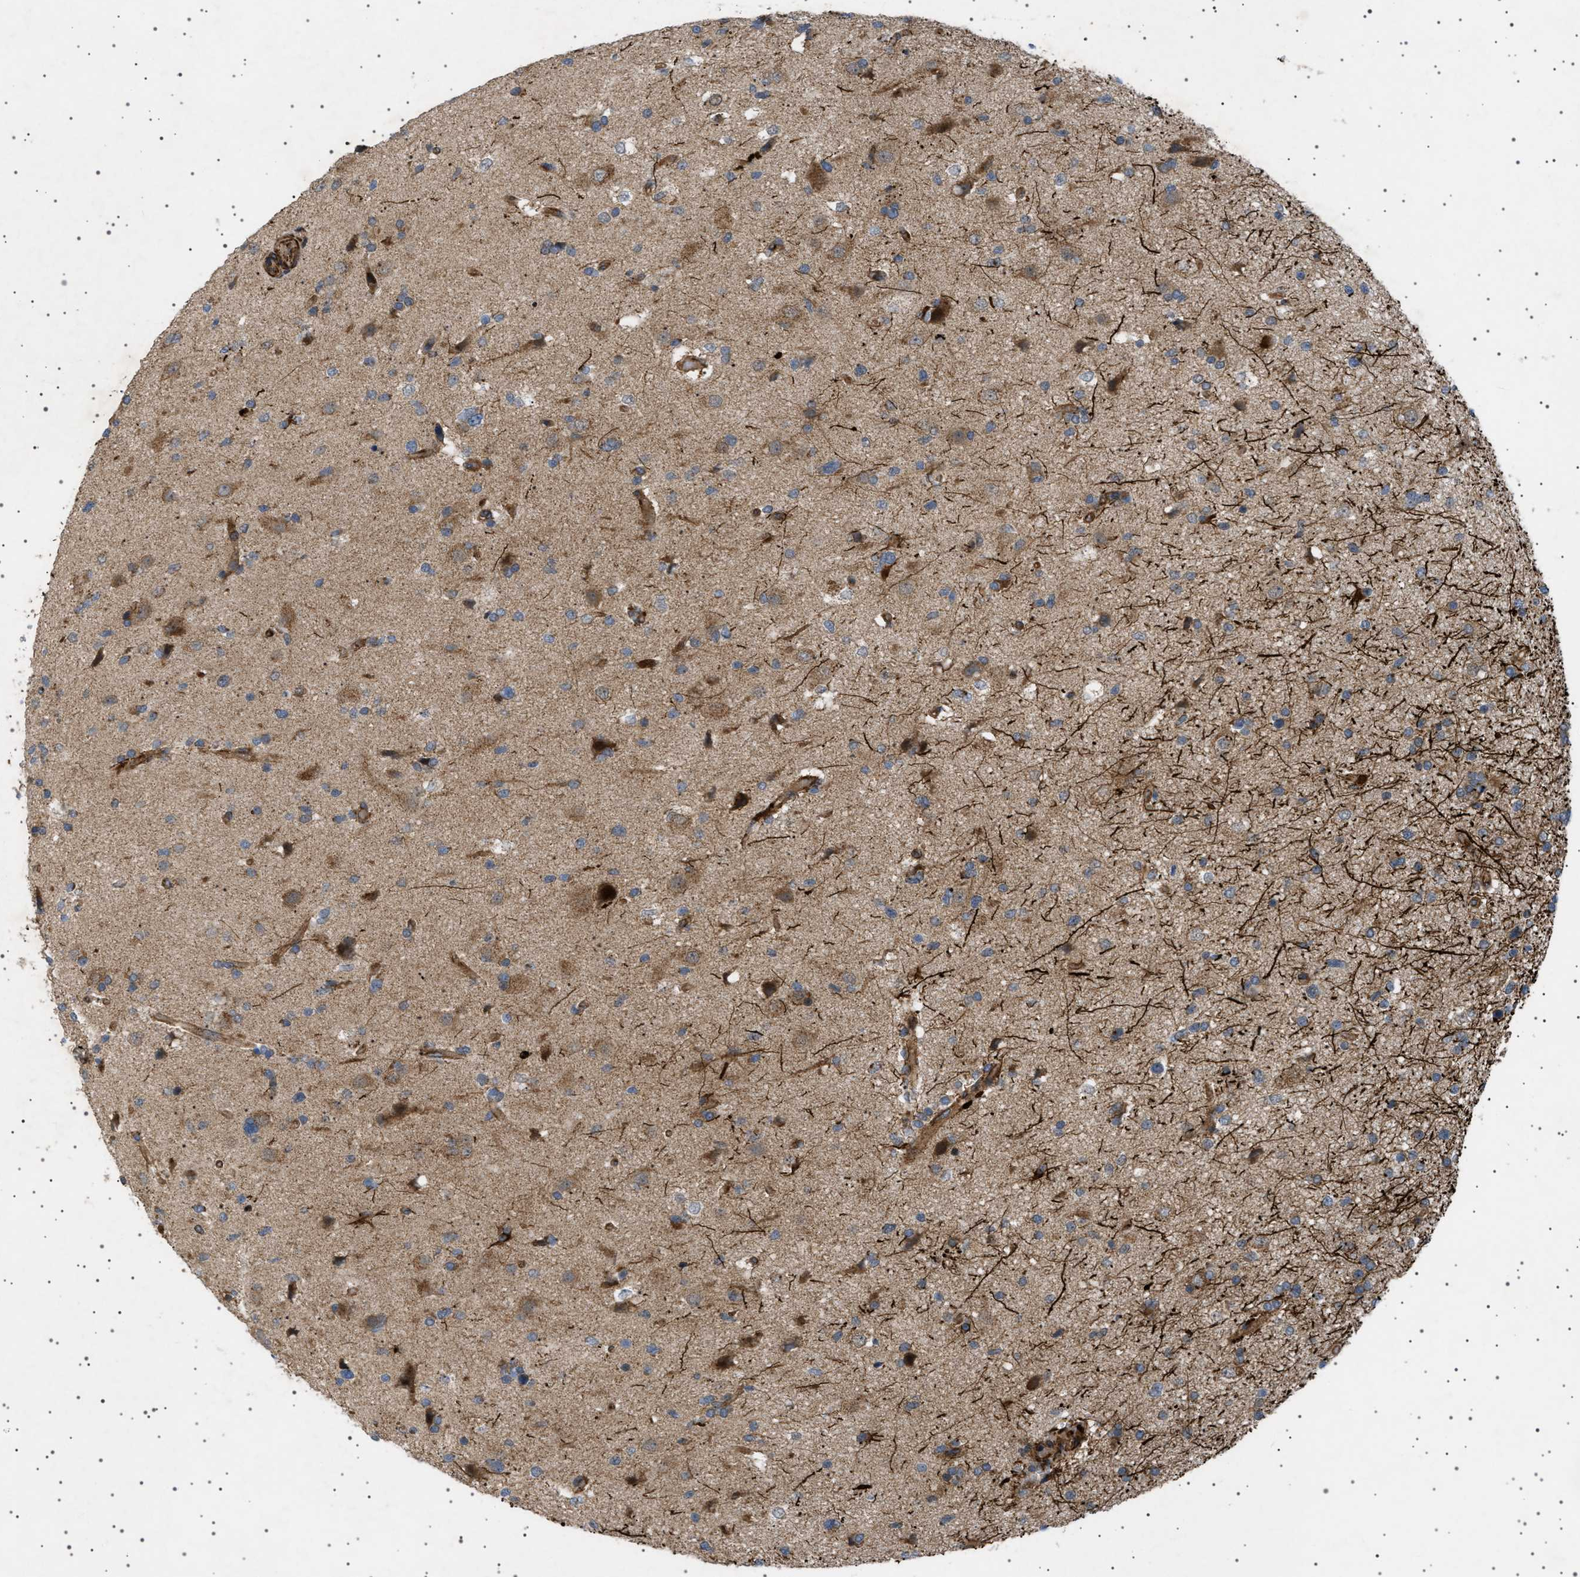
{"staining": {"intensity": "moderate", "quantity": ">75%", "location": "cytoplasmic/membranous"}, "tissue": "glioma", "cell_type": "Tumor cells", "image_type": "cancer", "snomed": [{"axis": "morphology", "description": "Glioma, malignant, High grade"}, {"axis": "topography", "description": "Brain"}], "caption": "Malignant glioma (high-grade) stained with DAB immunohistochemistry (IHC) shows medium levels of moderate cytoplasmic/membranous positivity in approximately >75% of tumor cells. (brown staining indicates protein expression, while blue staining denotes nuclei).", "gene": "CCDC186", "patient": {"sex": "male", "age": 33}}